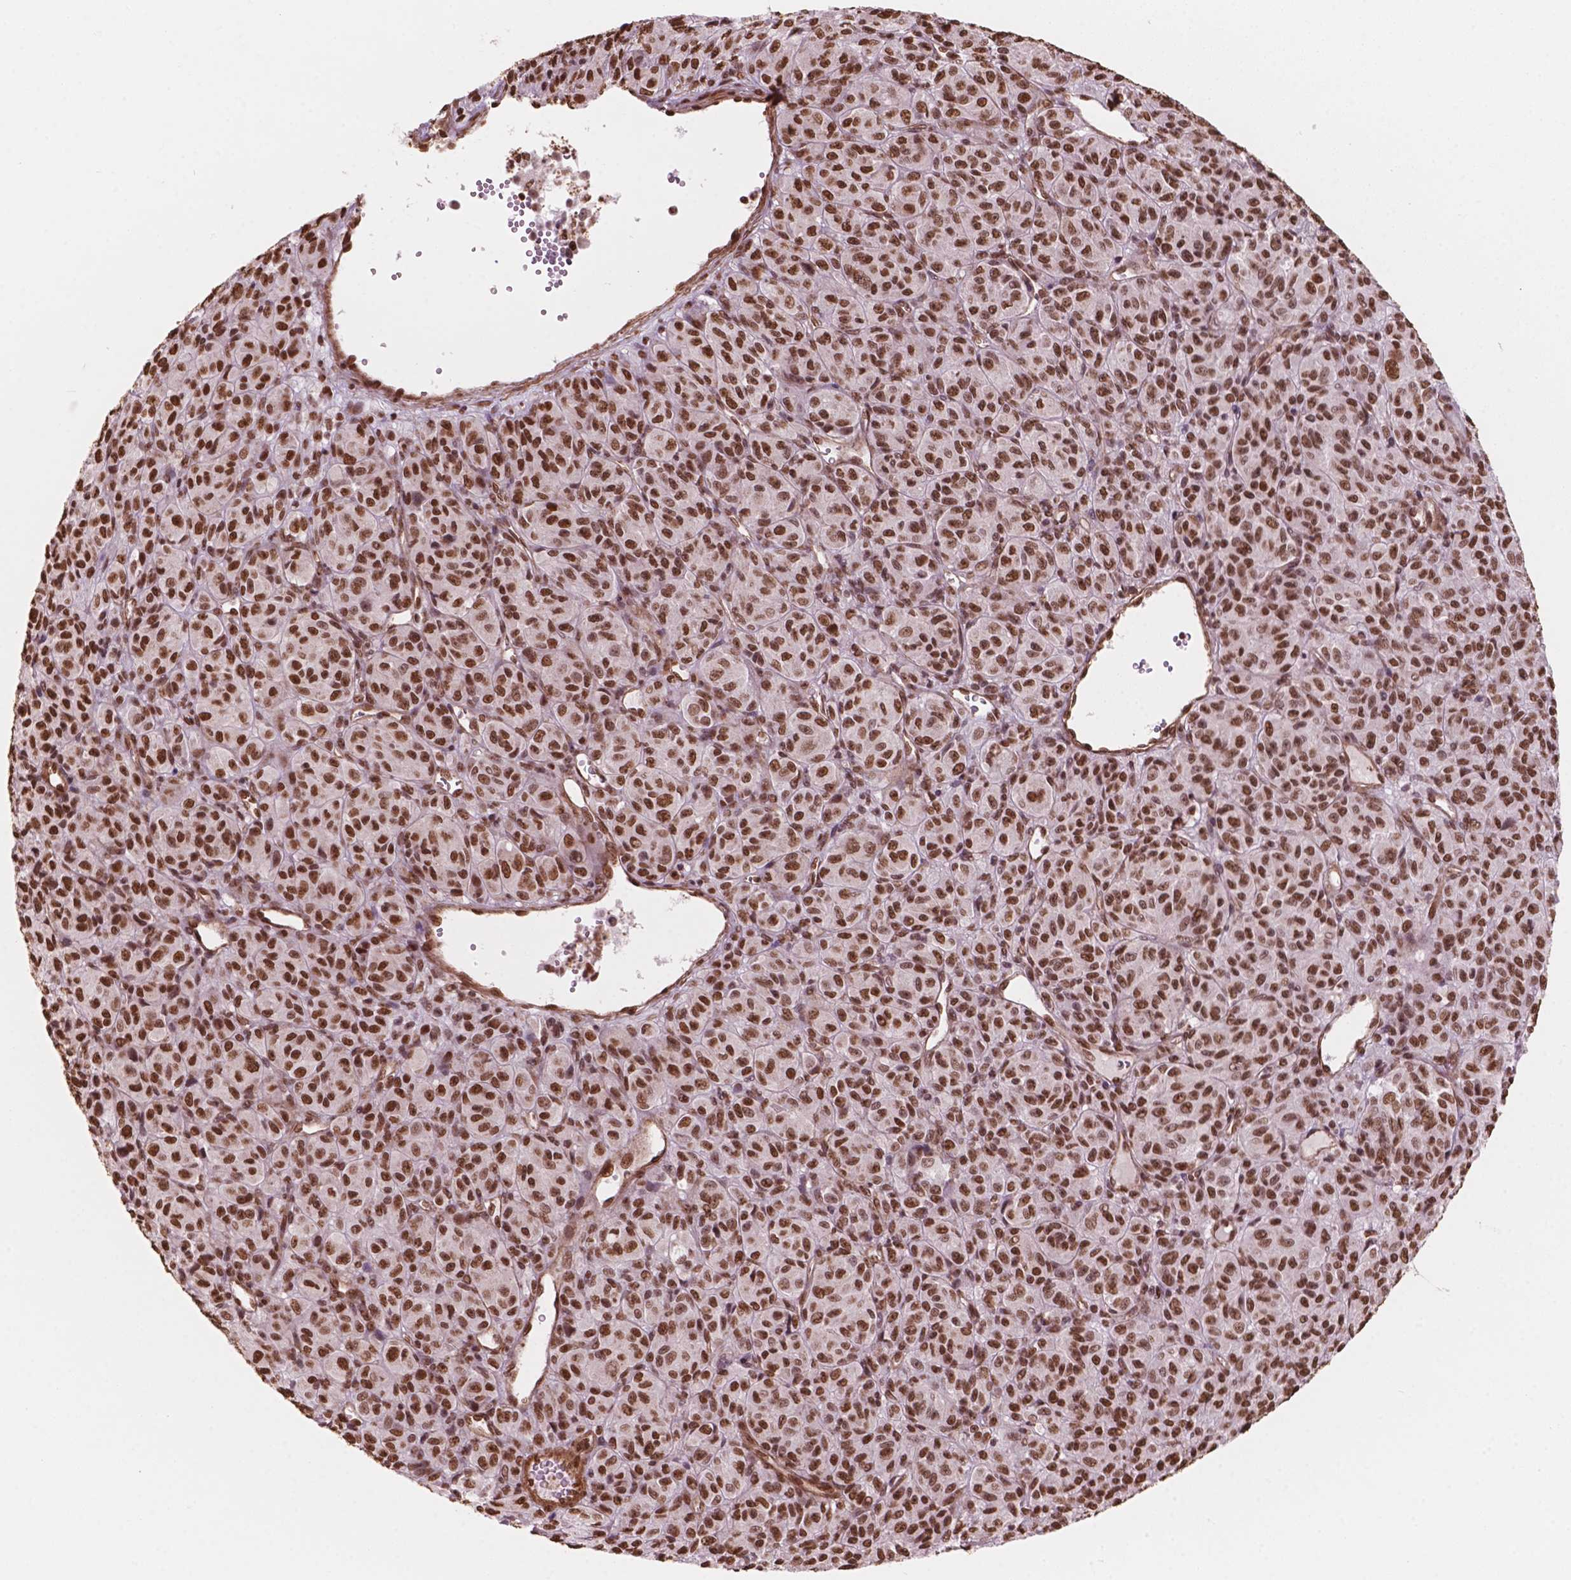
{"staining": {"intensity": "strong", "quantity": ">75%", "location": "nuclear"}, "tissue": "melanoma", "cell_type": "Tumor cells", "image_type": "cancer", "snomed": [{"axis": "morphology", "description": "Malignant melanoma, Metastatic site"}, {"axis": "topography", "description": "Brain"}], "caption": "The micrograph shows immunohistochemical staining of melanoma. There is strong nuclear staining is seen in about >75% of tumor cells. (DAB IHC, brown staining for protein, blue staining for nuclei).", "gene": "GTF3C5", "patient": {"sex": "female", "age": 56}}